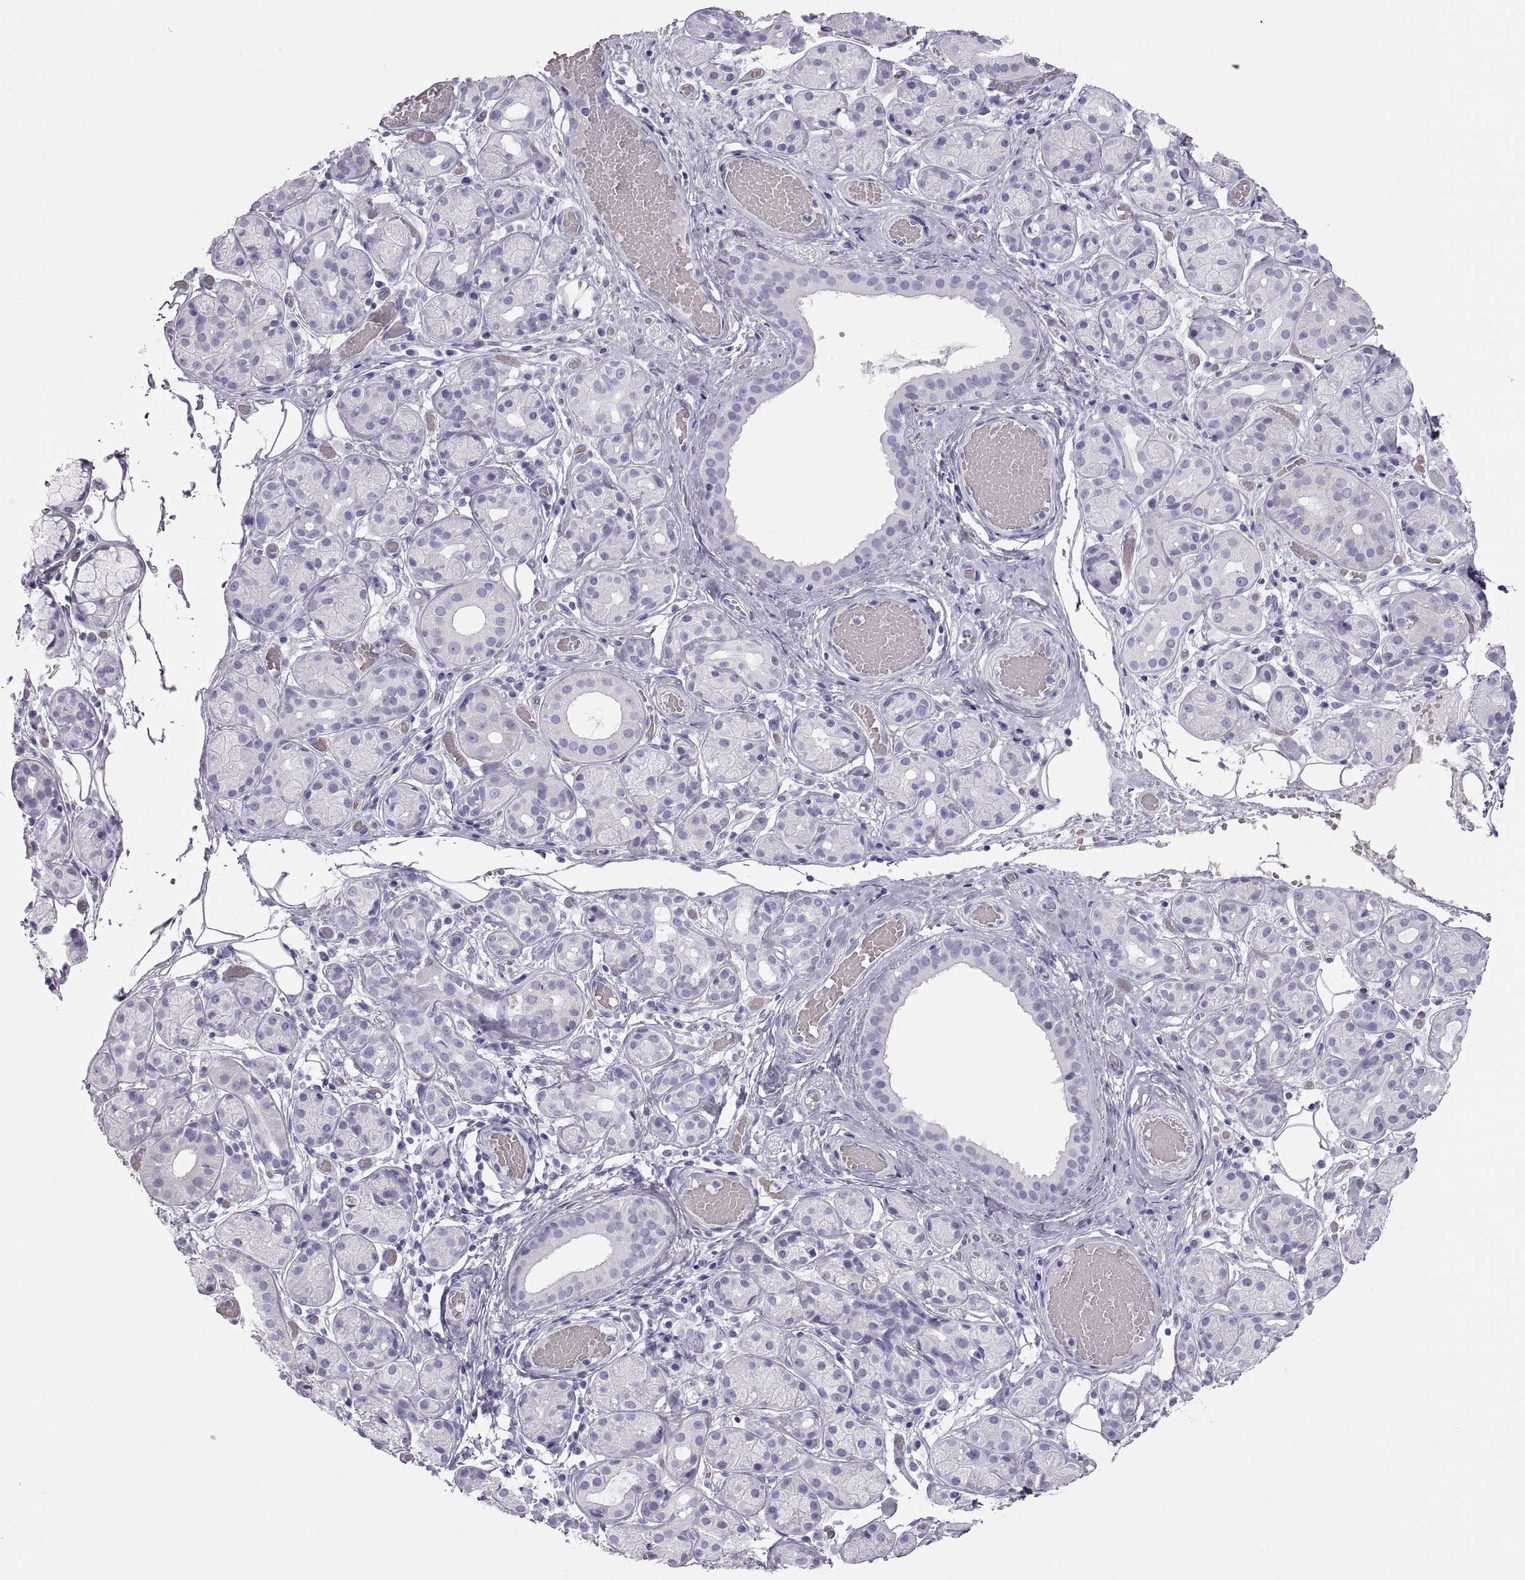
{"staining": {"intensity": "negative", "quantity": "none", "location": "none"}, "tissue": "salivary gland", "cell_type": "Glandular cells", "image_type": "normal", "snomed": [{"axis": "morphology", "description": "Normal tissue, NOS"}, {"axis": "topography", "description": "Salivary gland"}, {"axis": "topography", "description": "Peripheral nerve tissue"}], "caption": "Histopathology image shows no protein staining in glandular cells of unremarkable salivary gland. The staining is performed using DAB brown chromogen with nuclei counter-stained in using hematoxylin.", "gene": "SEMG1", "patient": {"sex": "male", "age": 71}}